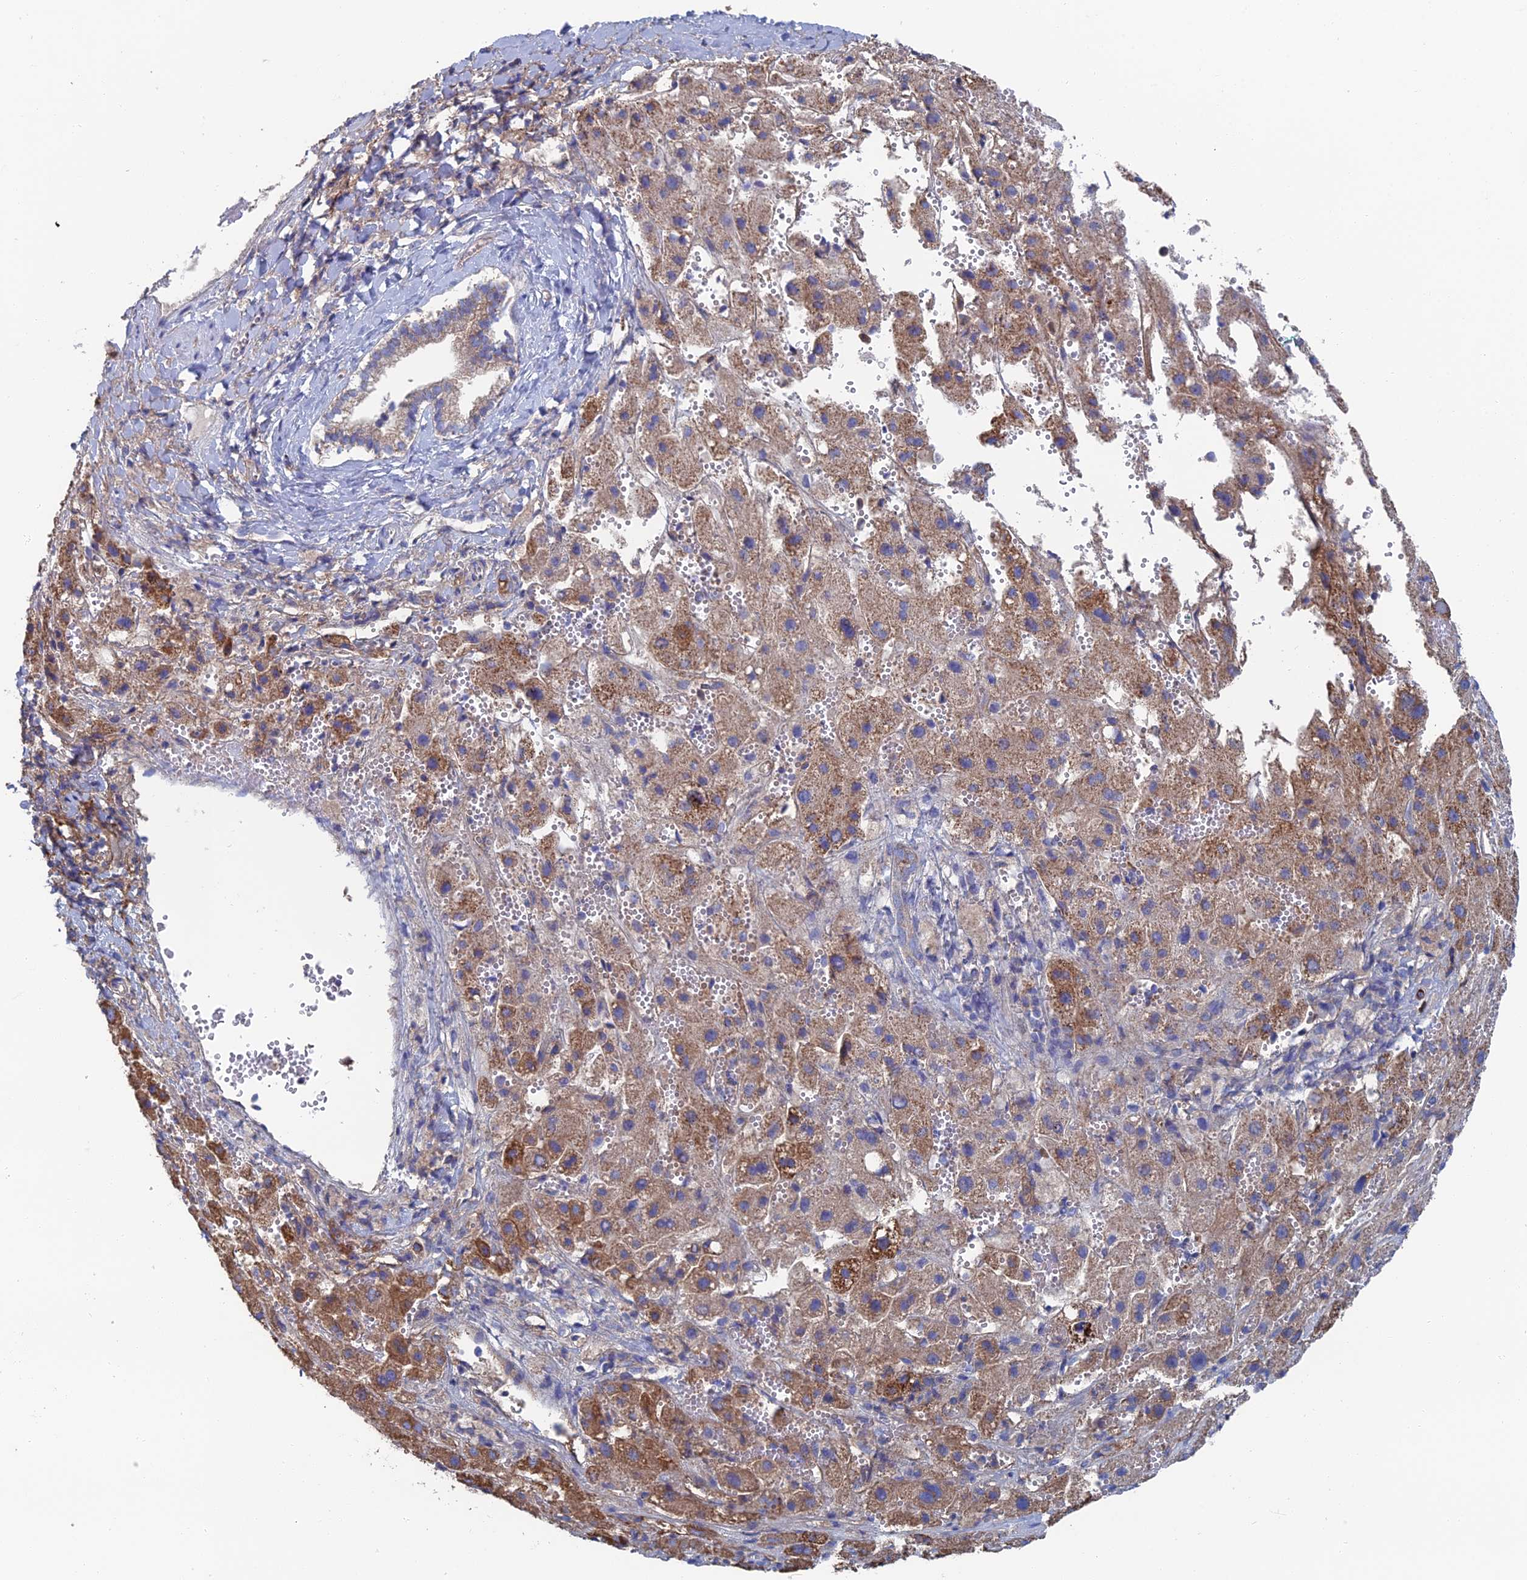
{"staining": {"intensity": "moderate", "quantity": ">75%", "location": "cytoplasmic/membranous"}, "tissue": "liver cancer", "cell_type": "Tumor cells", "image_type": "cancer", "snomed": [{"axis": "morphology", "description": "Carcinoma, Hepatocellular, NOS"}, {"axis": "topography", "description": "Liver"}], "caption": "The image reveals immunohistochemical staining of liver cancer. There is moderate cytoplasmic/membranous expression is present in about >75% of tumor cells.", "gene": "SNX11", "patient": {"sex": "female", "age": 58}}